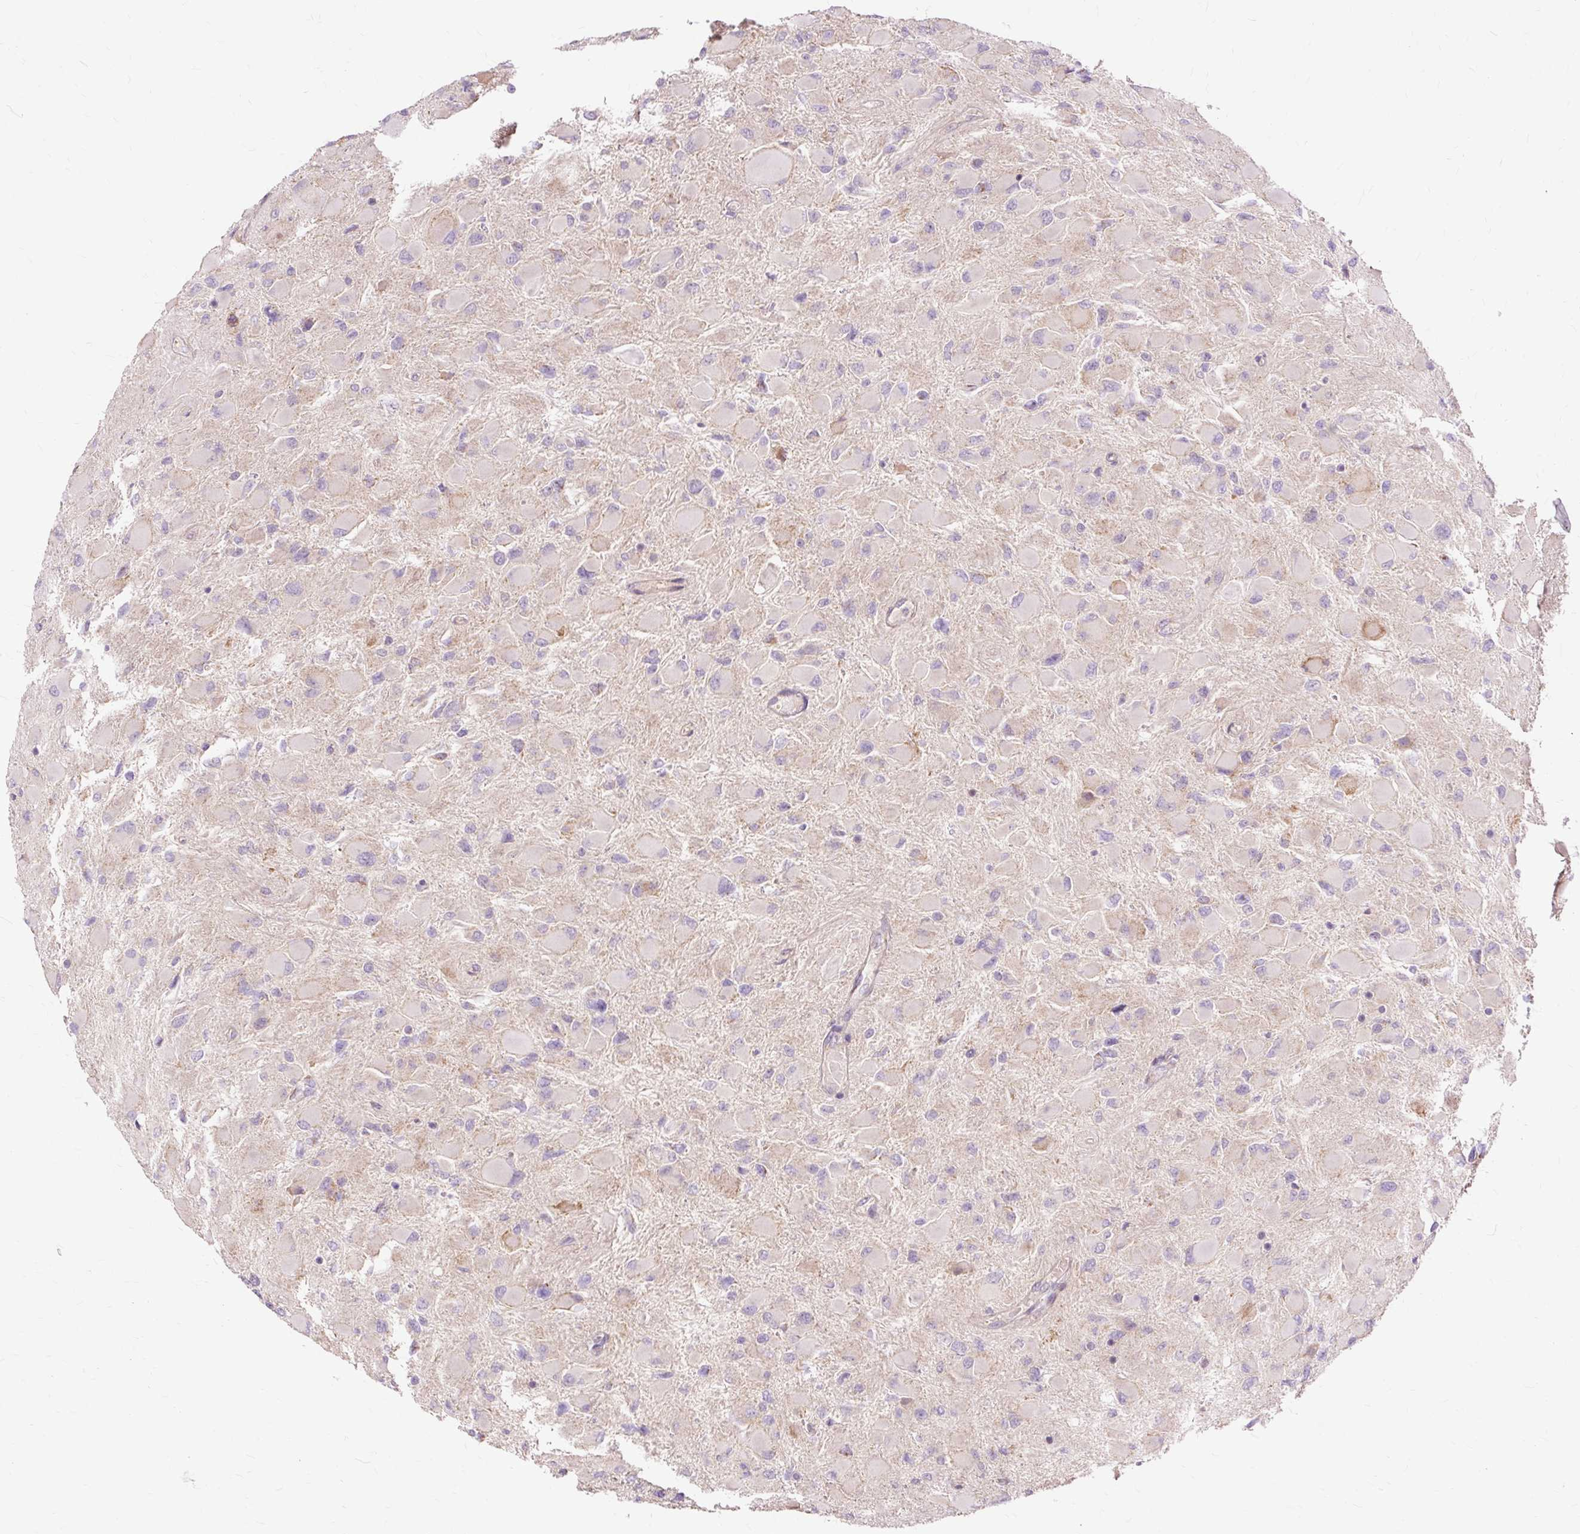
{"staining": {"intensity": "negative", "quantity": "none", "location": "none"}, "tissue": "glioma", "cell_type": "Tumor cells", "image_type": "cancer", "snomed": [{"axis": "morphology", "description": "Glioma, malignant, High grade"}, {"axis": "topography", "description": "Cerebral cortex"}], "caption": "Immunohistochemistry image of glioma stained for a protein (brown), which demonstrates no staining in tumor cells. (DAB (3,3'-diaminobenzidine) immunohistochemistry (IHC), high magnification).", "gene": "PDZD2", "patient": {"sex": "female", "age": 36}}